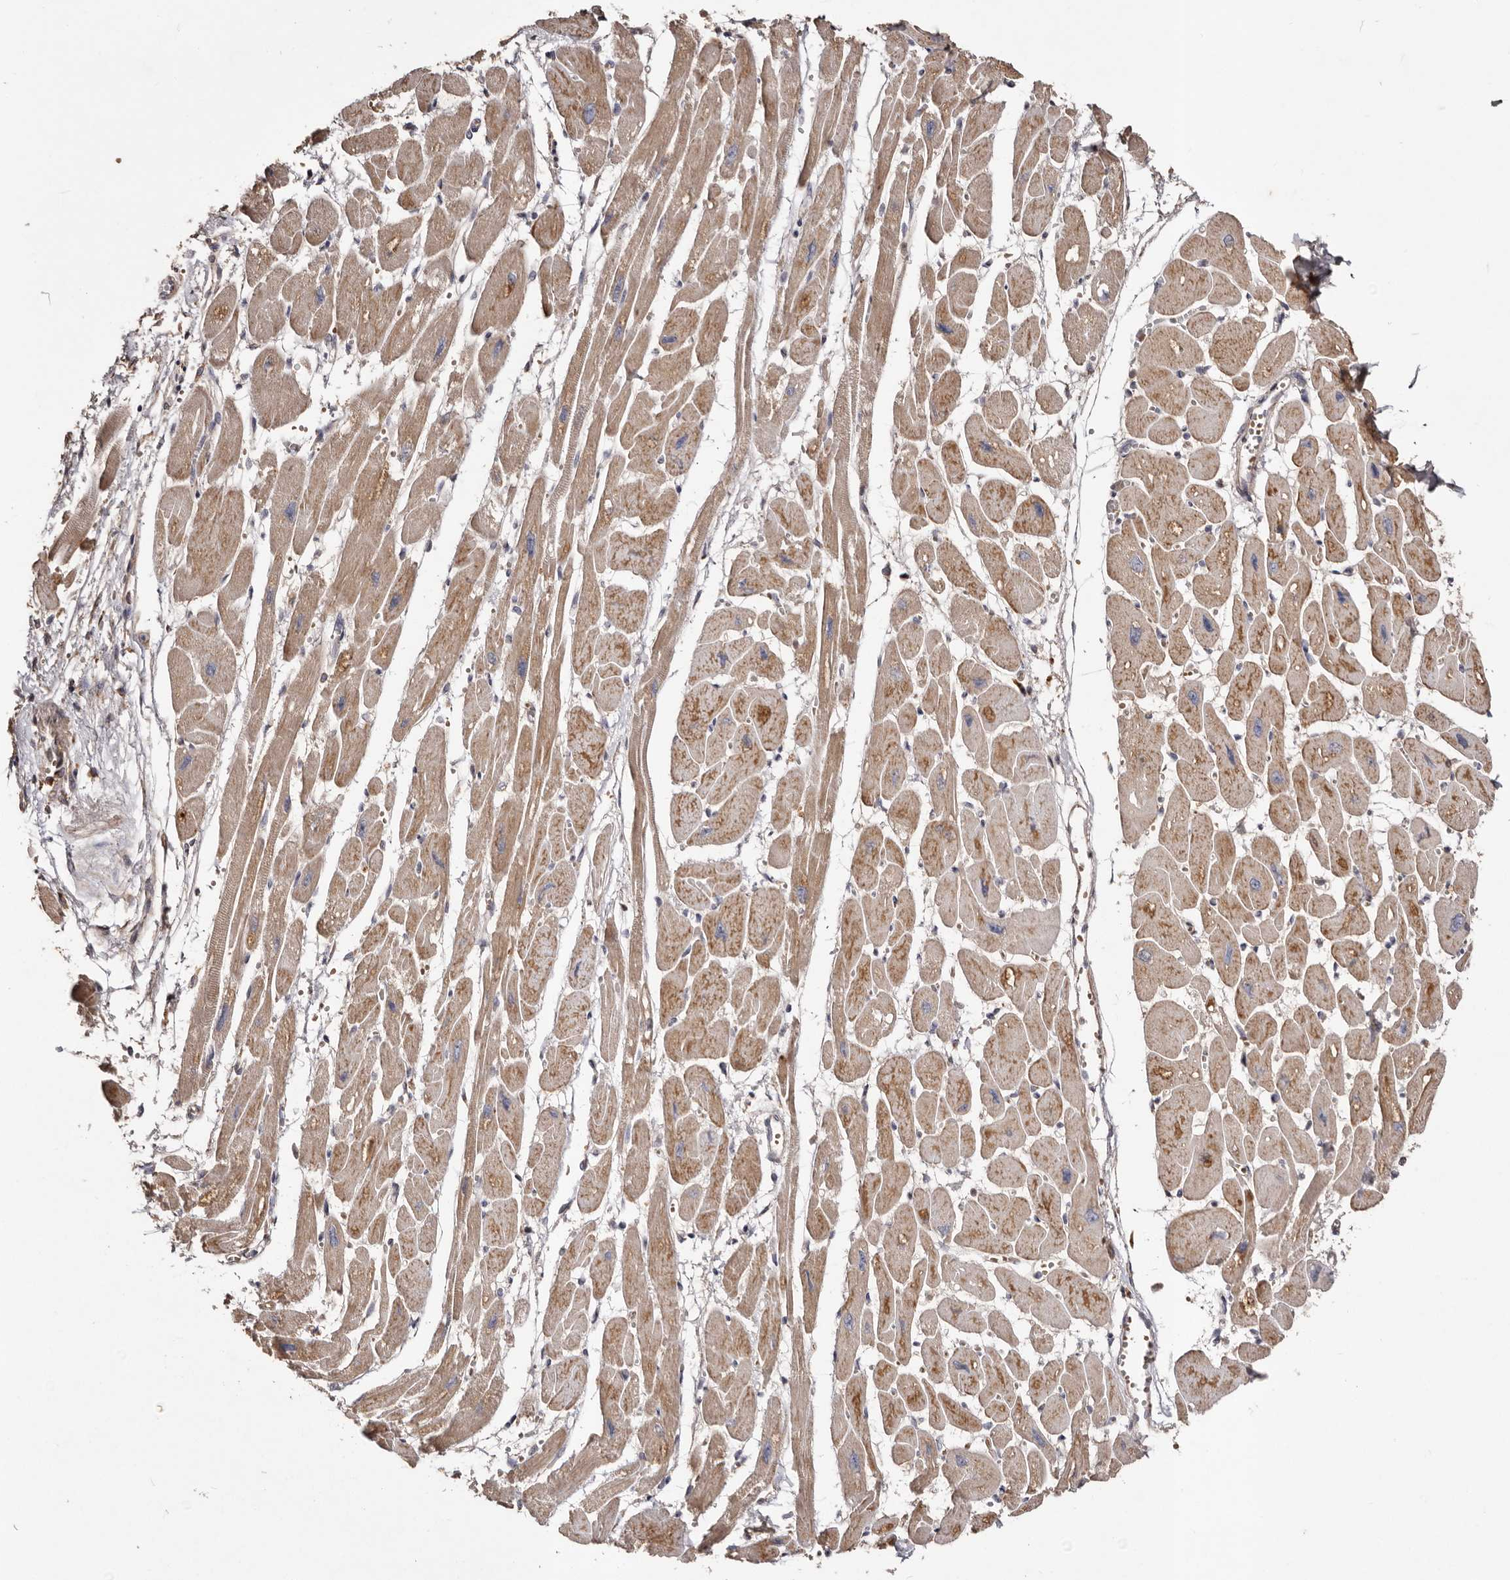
{"staining": {"intensity": "moderate", "quantity": ">75%", "location": "cytoplasmic/membranous"}, "tissue": "heart muscle", "cell_type": "Cardiomyocytes", "image_type": "normal", "snomed": [{"axis": "morphology", "description": "Normal tissue, NOS"}, {"axis": "topography", "description": "Heart"}], "caption": "Protein staining reveals moderate cytoplasmic/membranous positivity in approximately >75% of cardiomyocytes in benign heart muscle. The protein of interest is stained brown, and the nuclei are stained in blue (DAB (3,3'-diaminobenzidine) IHC with brightfield microscopy, high magnification).", "gene": "MACC1", "patient": {"sex": "female", "age": 54}}